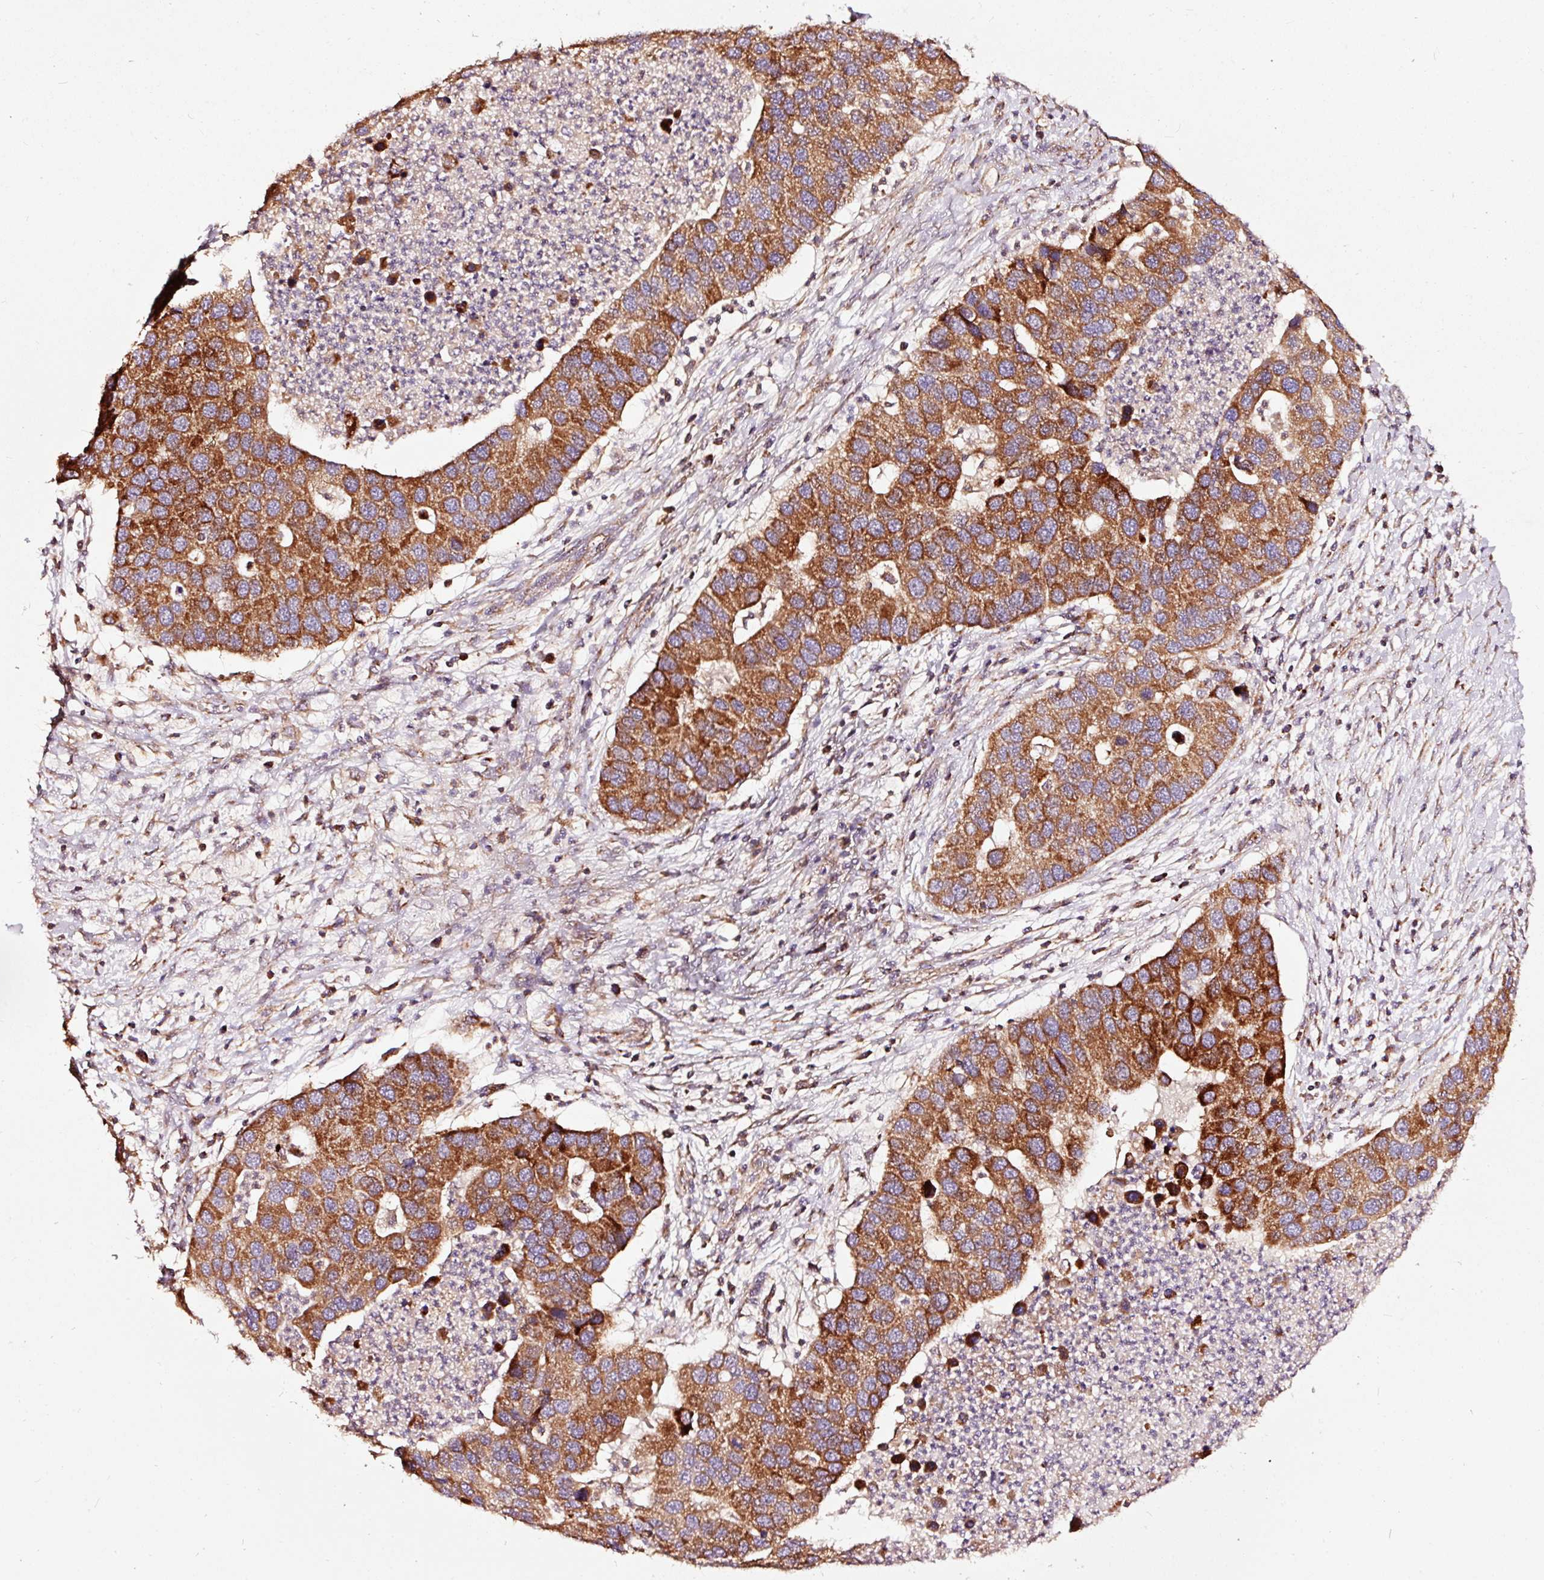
{"staining": {"intensity": "strong", "quantity": ">75%", "location": "cytoplasmic/membranous"}, "tissue": "lung cancer", "cell_type": "Tumor cells", "image_type": "cancer", "snomed": [{"axis": "morphology", "description": "Aneuploidy"}, {"axis": "morphology", "description": "Adenocarcinoma, NOS"}, {"axis": "topography", "description": "Lymph node"}, {"axis": "topography", "description": "Lung"}], "caption": "Immunohistochemistry (IHC) of human lung cancer reveals high levels of strong cytoplasmic/membranous expression in approximately >75% of tumor cells.", "gene": "TPM1", "patient": {"sex": "female", "age": 74}}